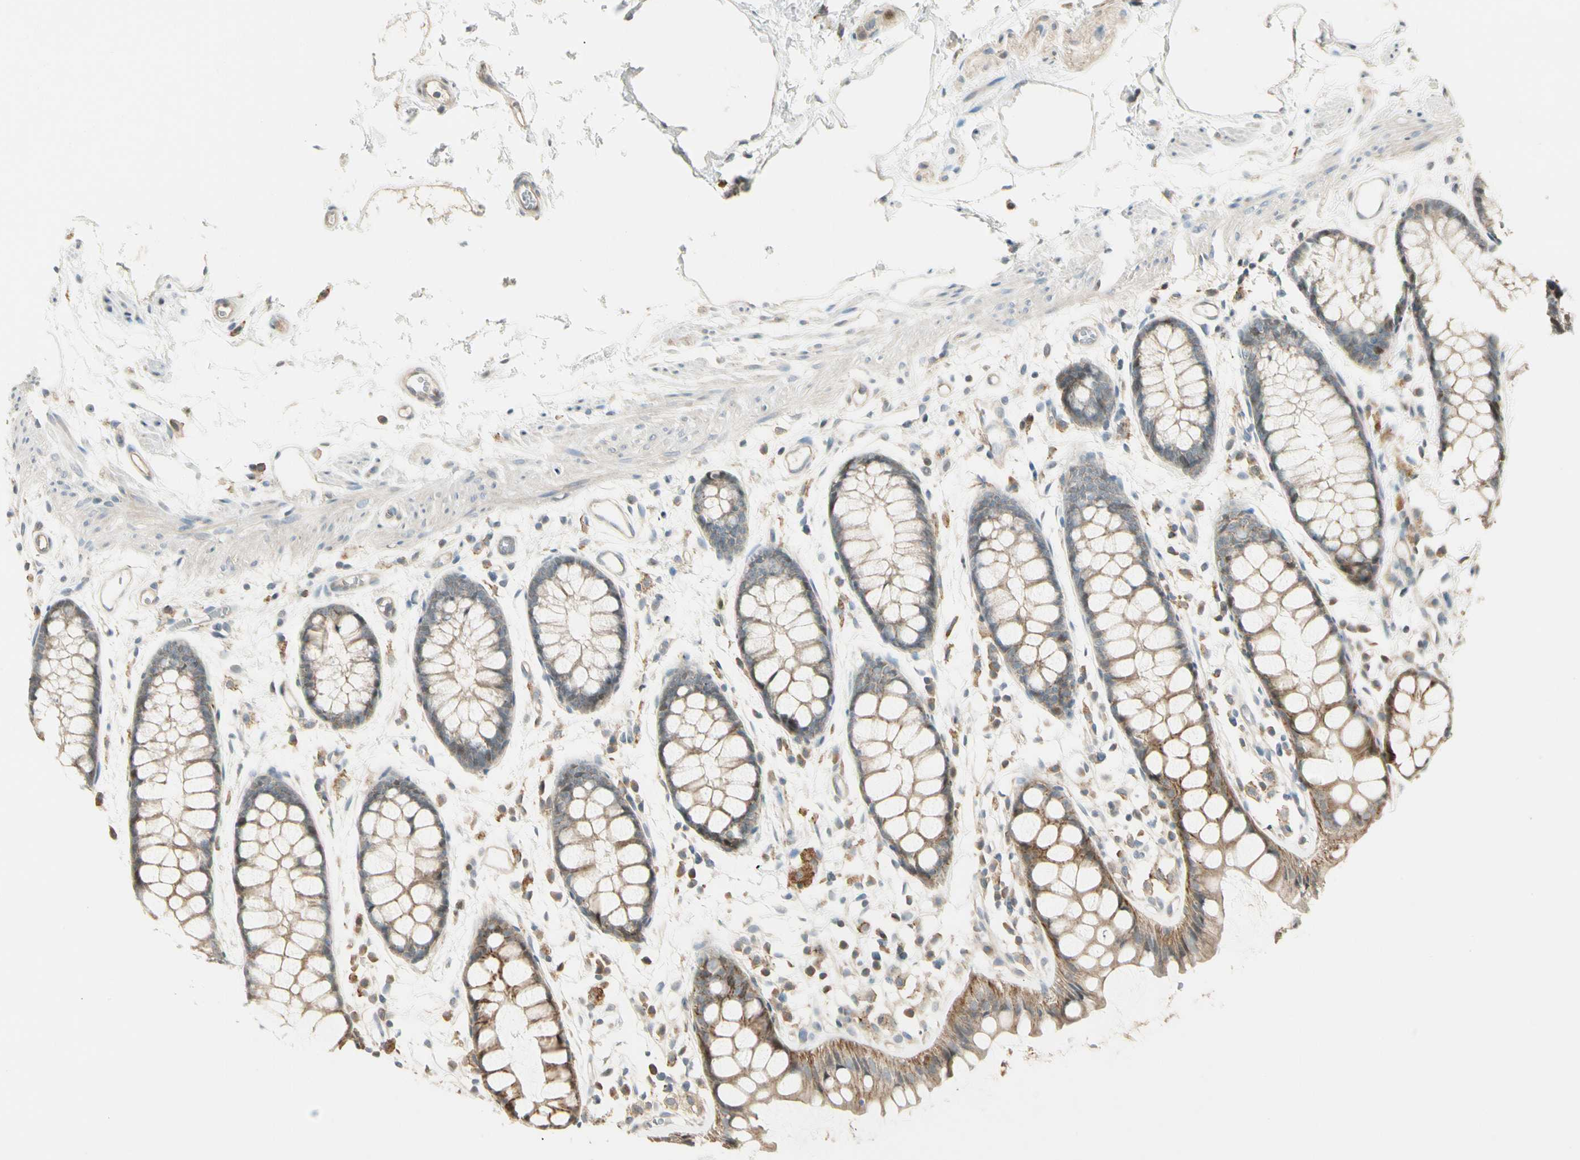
{"staining": {"intensity": "moderate", "quantity": ">75%", "location": "cytoplasmic/membranous"}, "tissue": "rectum", "cell_type": "Glandular cells", "image_type": "normal", "snomed": [{"axis": "morphology", "description": "Normal tissue, NOS"}, {"axis": "topography", "description": "Rectum"}], "caption": "A histopathology image showing moderate cytoplasmic/membranous staining in approximately >75% of glandular cells in unremarkable rectum, as visualized by brown immunohistochemical staining.", "gene": "P3H2", "patient": {"sex": "female", "age": 66}}